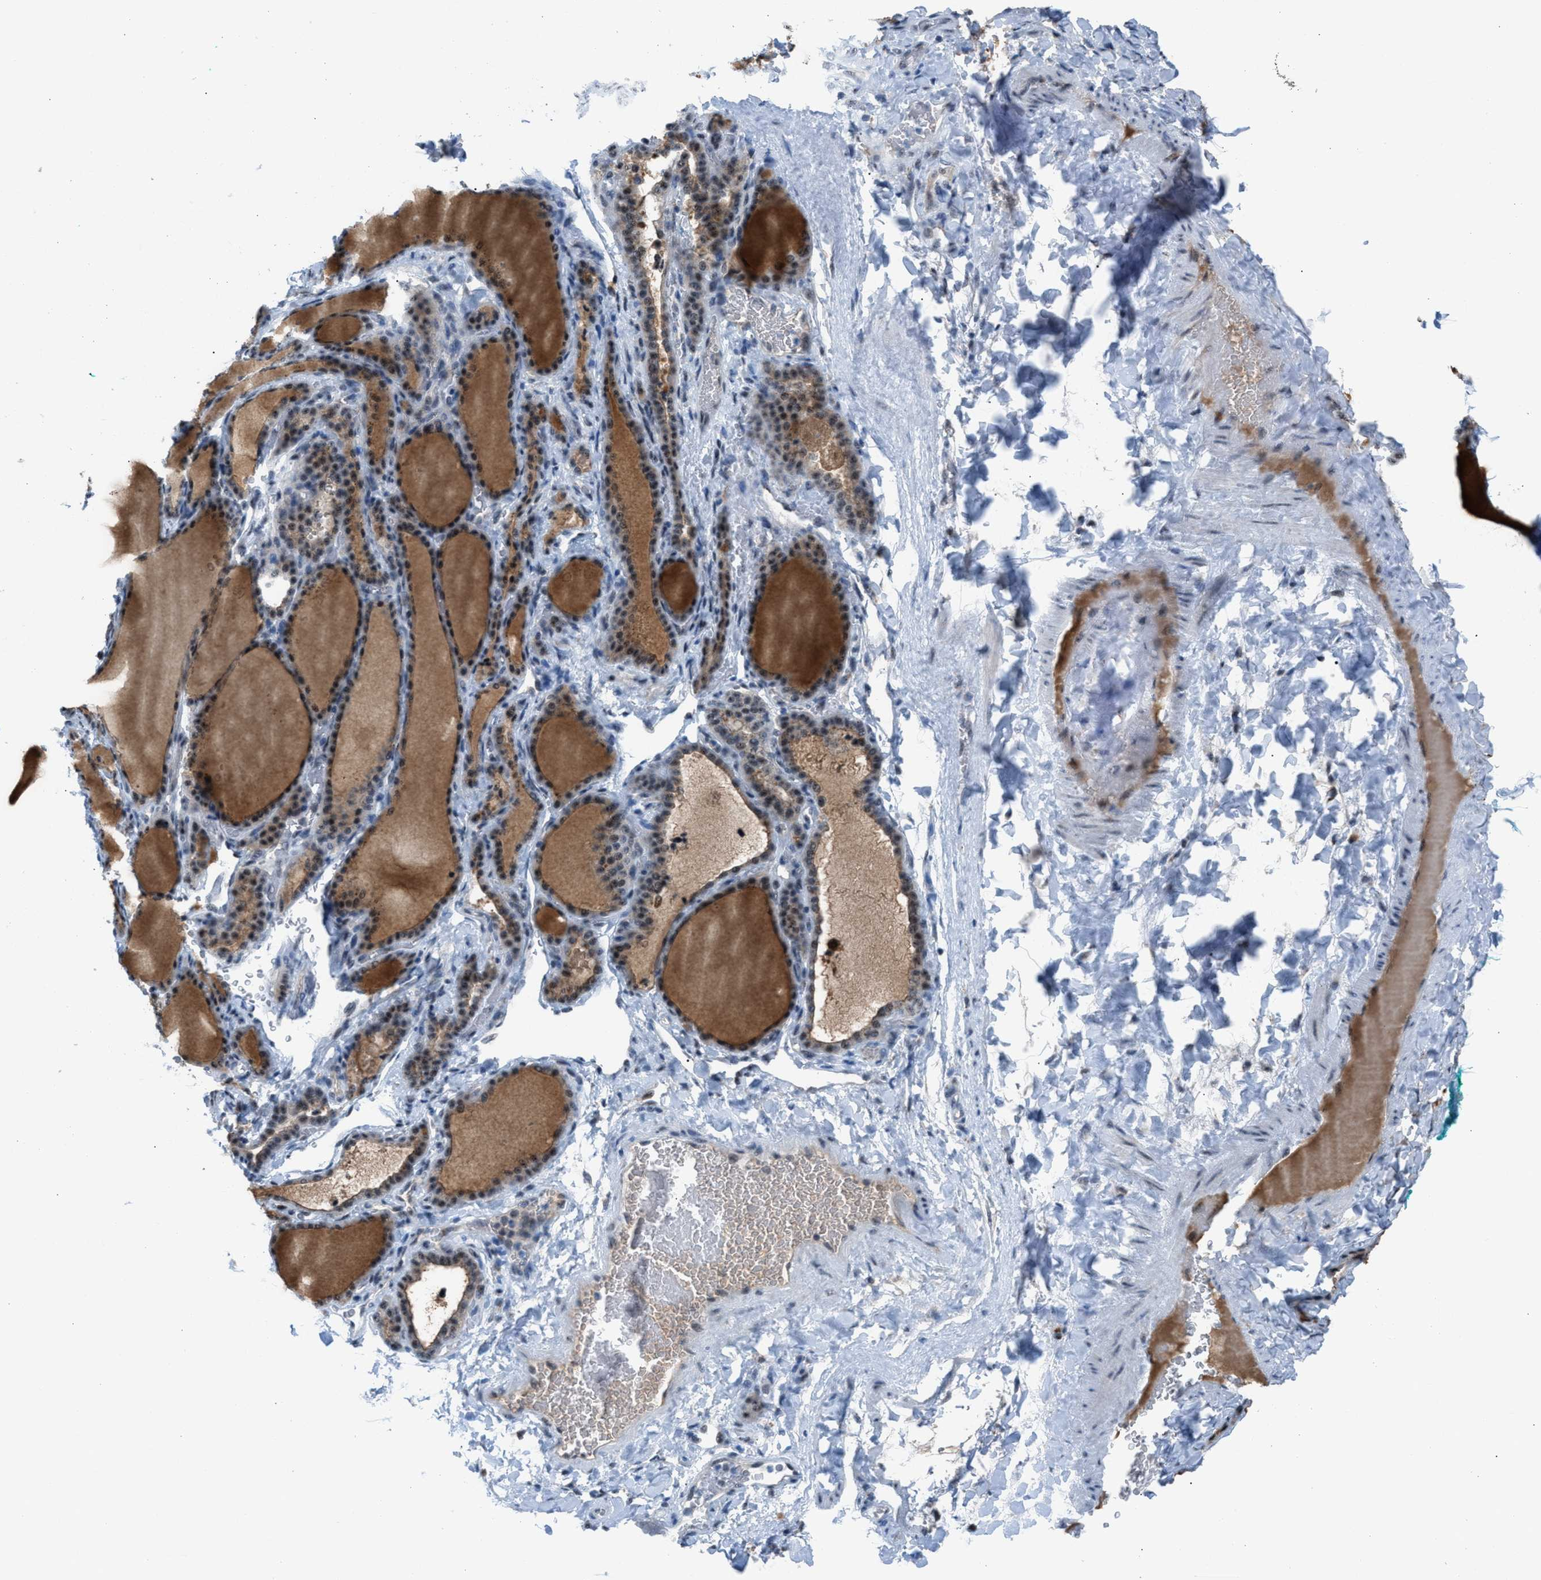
{"staining": {"intensity": "moderate", "quantity": ">75%", "location": "nuclear"}, "tissue": "thyroid gland", "cell_type": "Glandular cells", "image_type": "normal", "snomed": [{"axis": "morphology", "description": "Normal tissue, NOS"}, {"axis": "topography", "description": "Thyroid gland"}], "caption": "IHC staining of unremarkable thyroid gland, which shows medium levels of moderate nuclear positivity in approximately >75% of glandular cells indicating moderate nuclear protein positivity. The staining was performed using DAB (3,3'-diaminobenzidine) (brown) for protein detection and nuclei were counterstained in hematoxylin (blue).", "gene": "CENPP", "patient": {"sex": "female", "age": 28}}